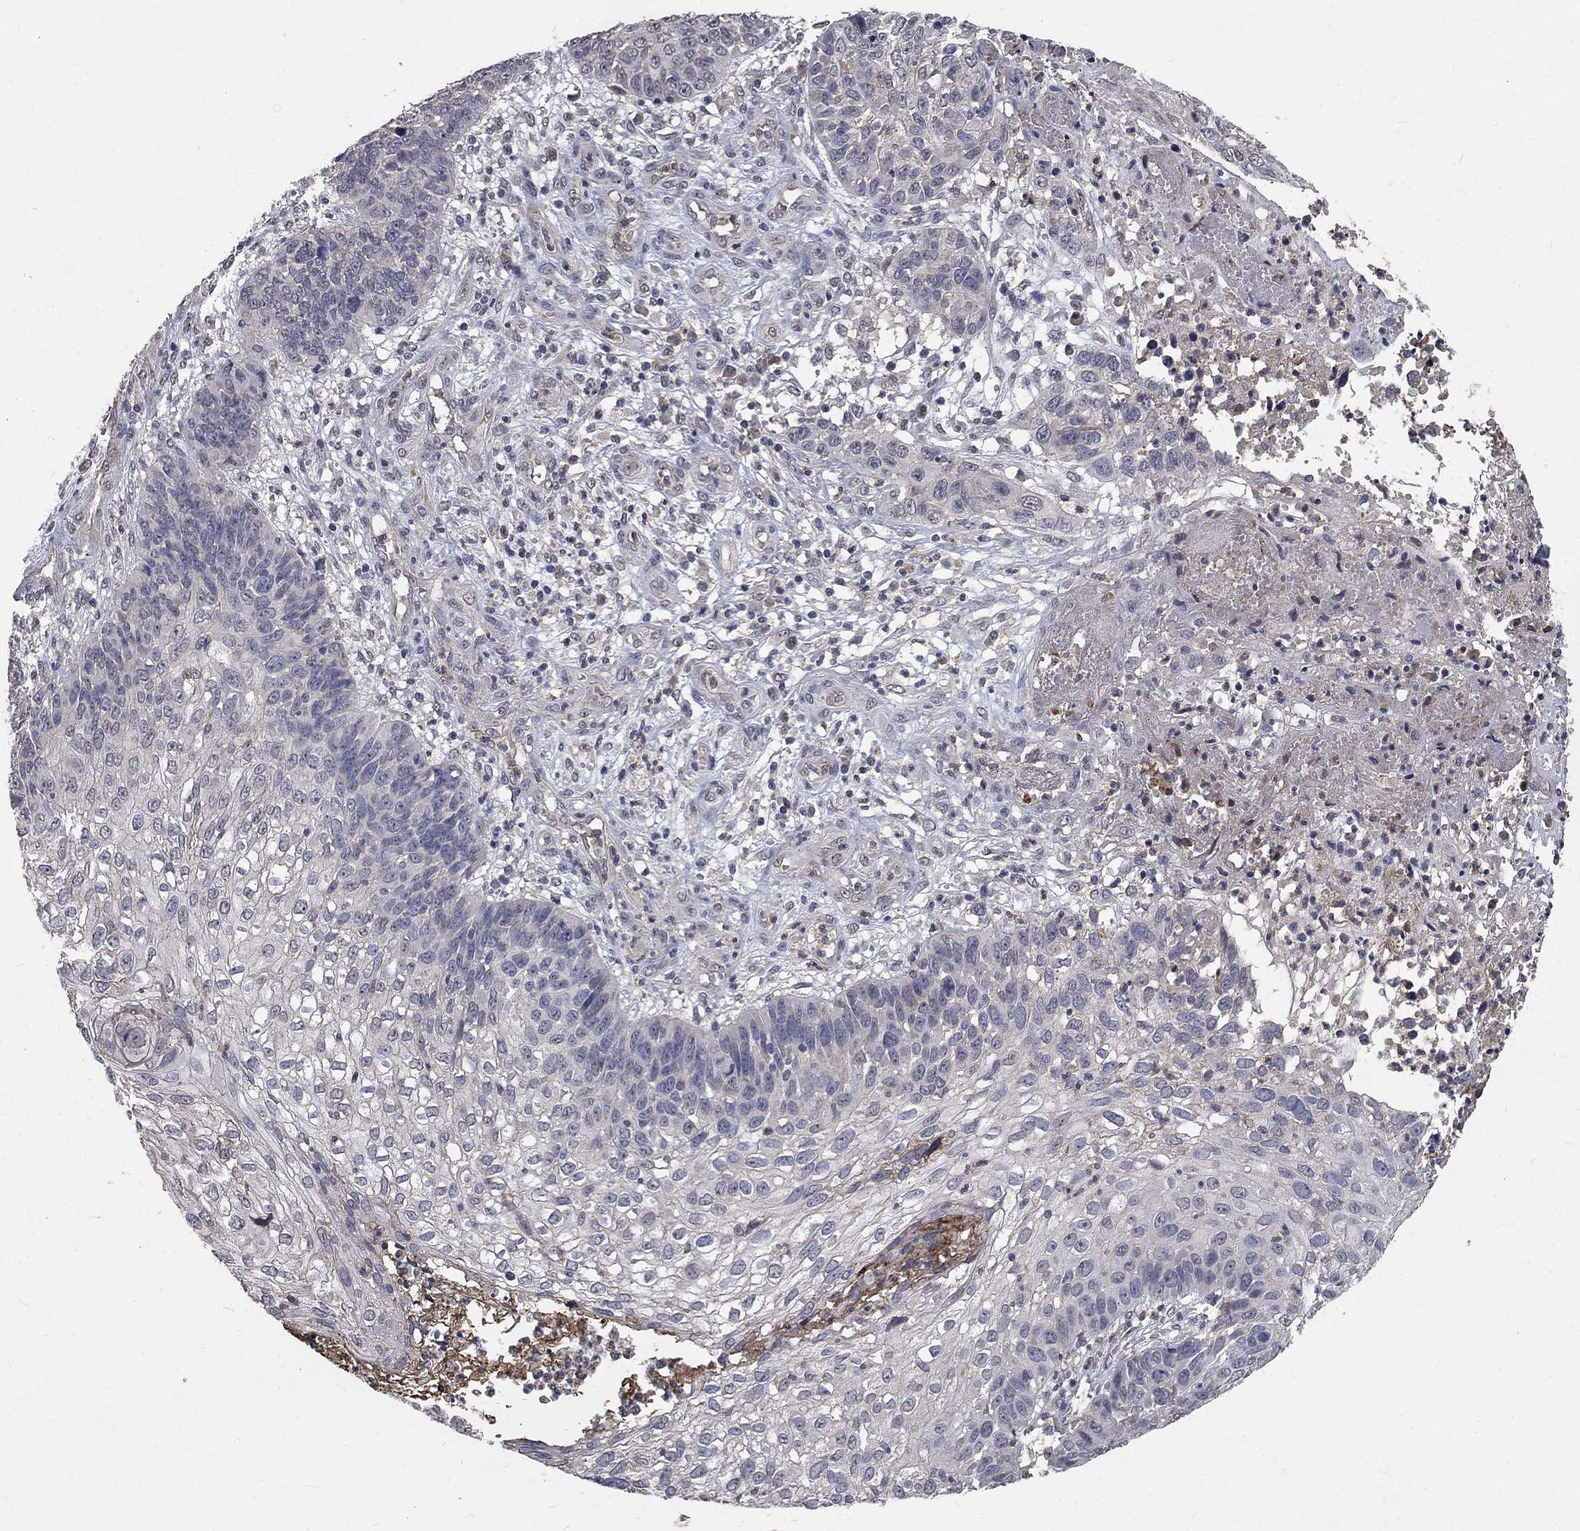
{"staining": {"intensity": "negative", "quantity": "none", "location": "none"}, "tissue": "skin cancer", "cell_type": "Tumor cells", "image_type": "cancer", "snomed": [{"axis": "morphology", "description": "Squamous cell carcinoma, NOS"}, {"axis": "topography", "description": "Skin"}], "caption": "The photomicrograph reveals no staining of tumor cells in skin cancer.", "gene": "CHST5", "patient": {"sex": "male", "age": 92}}